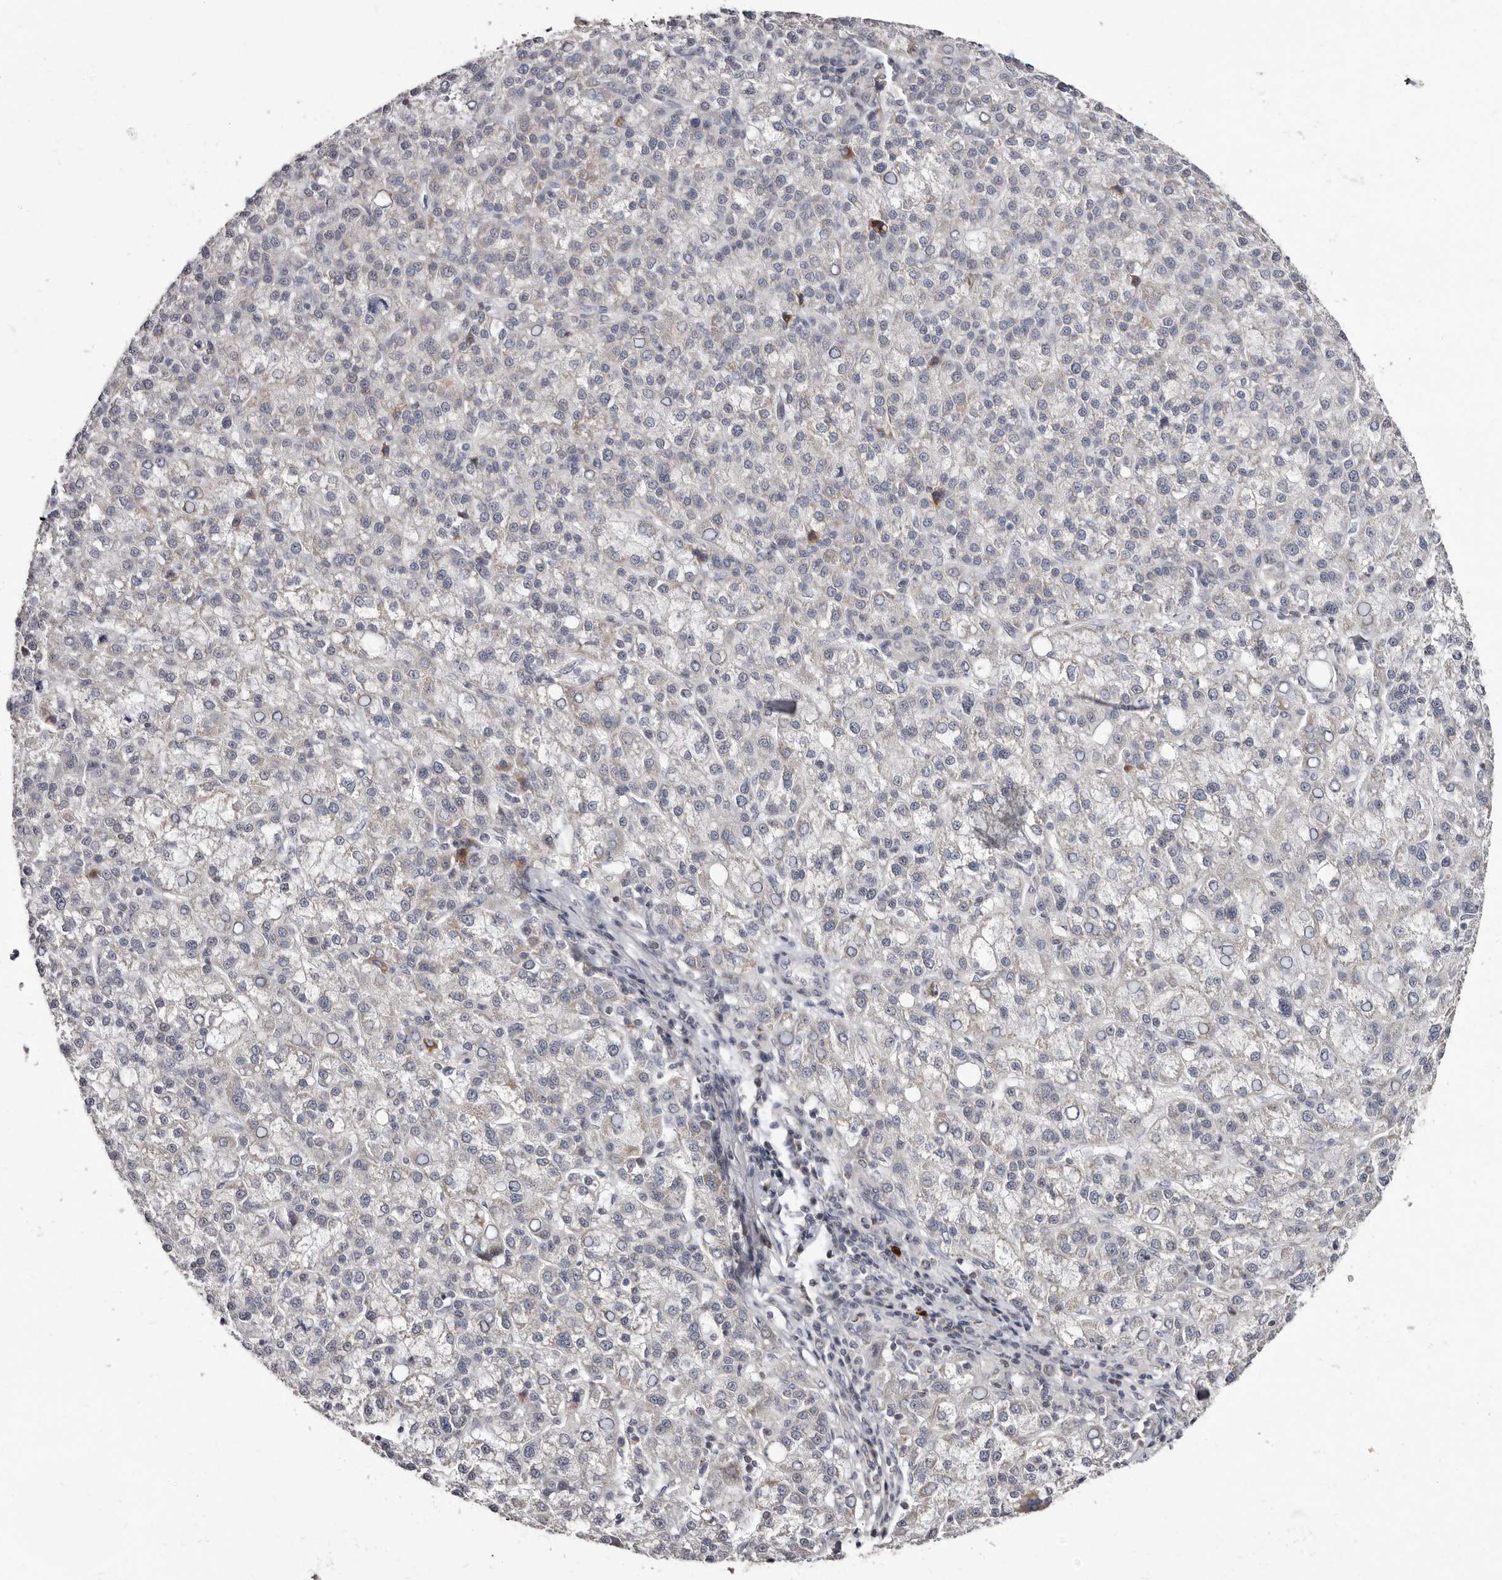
{"staining": {"intensity": "negative", "quantity": "none", "location": "none"}, "tissue": "liver cancer", "cell_type": "Tumor cells", "image_type": "cancer", "snomed": [{"axis": "morphology", "description": "Carcinoma, Hepatocellular, NOS"}, {"axis": "topography", "description": "Liver"}], "caption": "DAB (3,3'-diaminobenzidine) immunohistochemical staining of liver hepatocellular carcinoma shows no significant positivity in tumor cells.", "gene": "PHF20L1", "patient": {"sex": "female", "age": 58}}